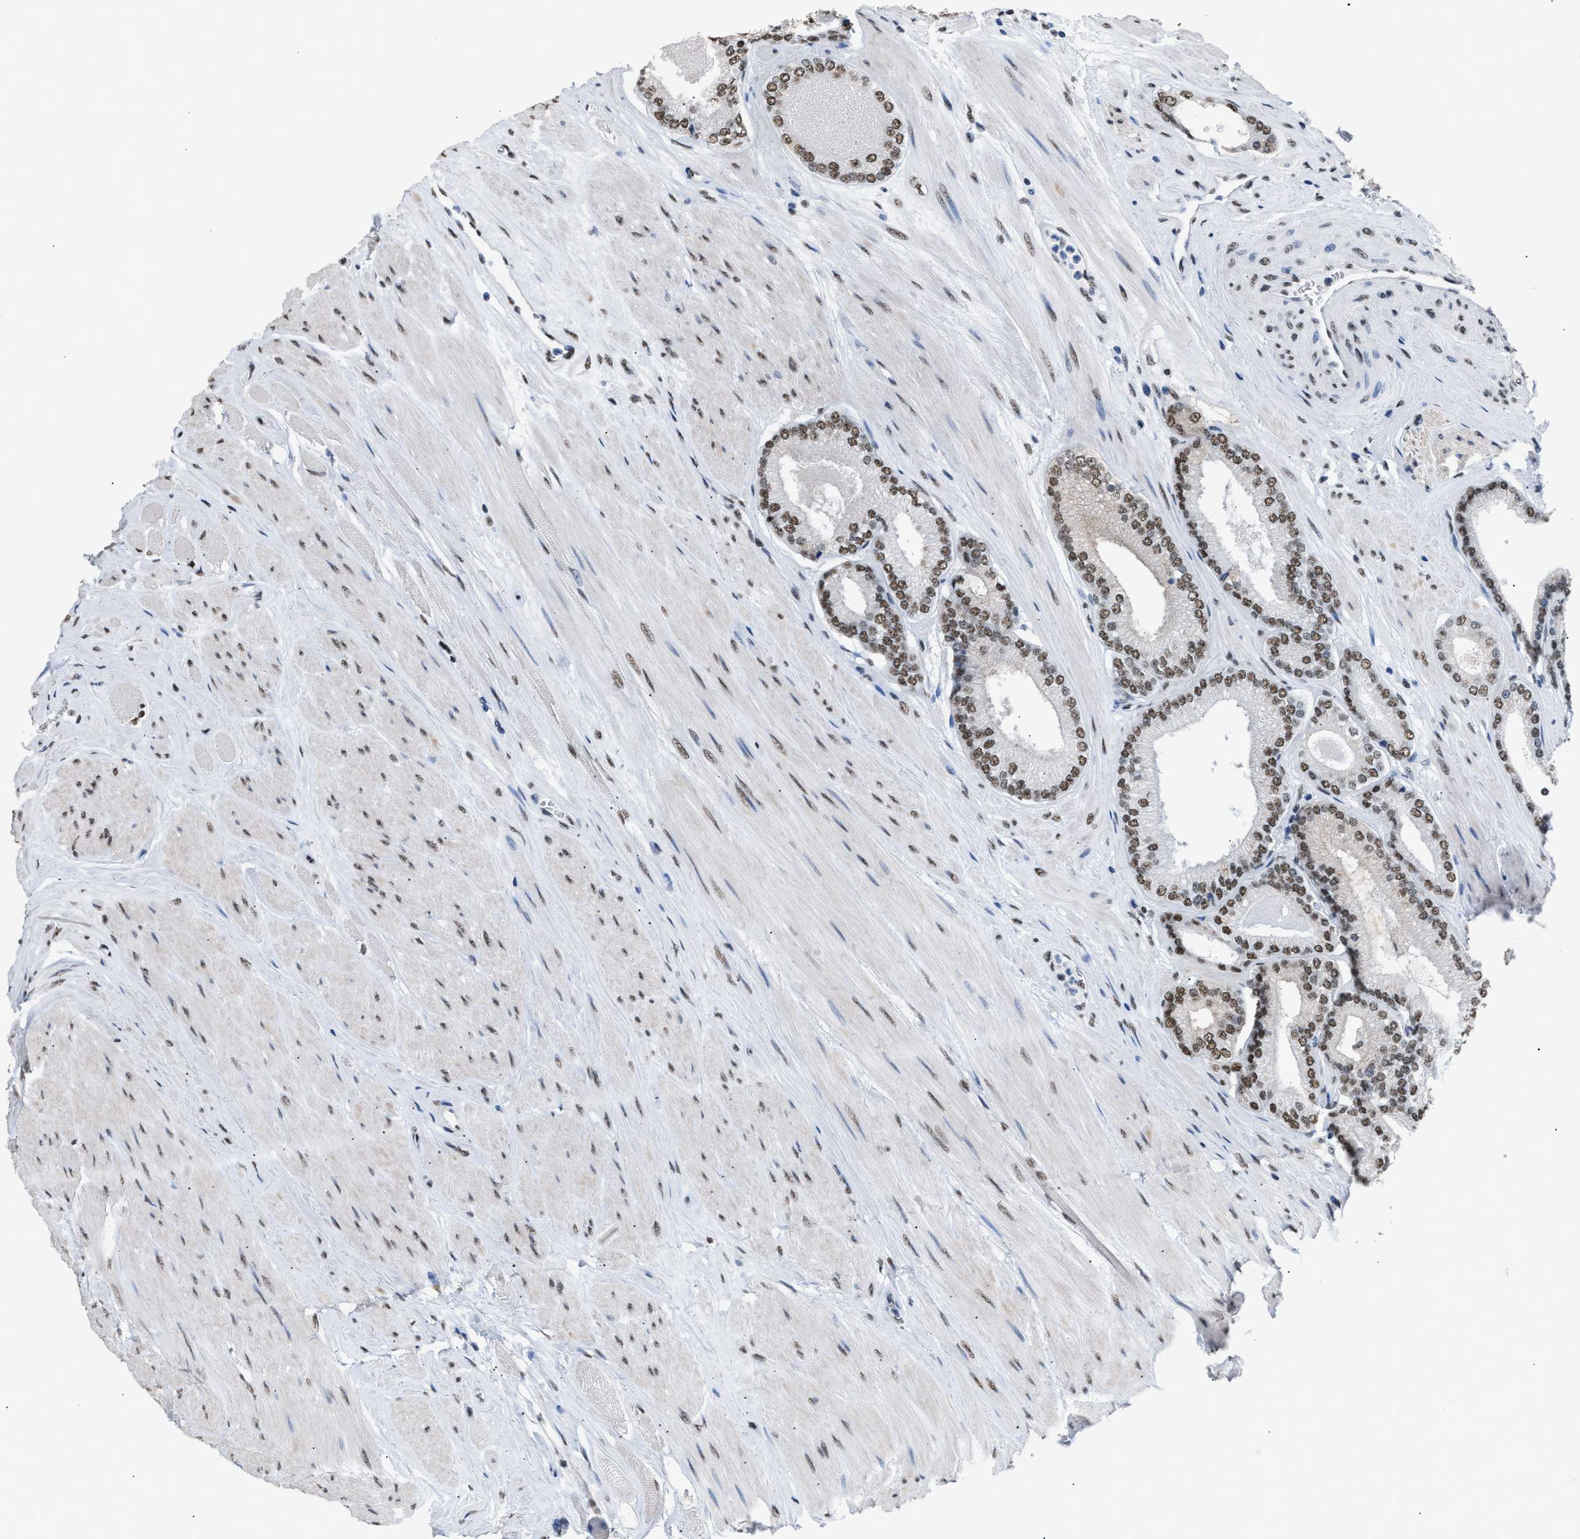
{"staining": {"intensity": "moderate", "quantity": ">75%", "location": "nuclear"}, "tissue": "prostate cancer", "cell_type": "Tumor cells", "image_type": "cancer", "snomed": [{"axis": "morphology", "description": "Adenocarcinoma, High grade"}, {"axis": "topography", "description": "Prostate"}], "caption": "This is an image of immunohistochemistry (IHC) staining of high-grade adenocarcinoma (prostate), which shows moderate expression in the nuclear of tumor cells.", "gene": "CCAR2", "patient": {"sex": "male", "age": 61}}